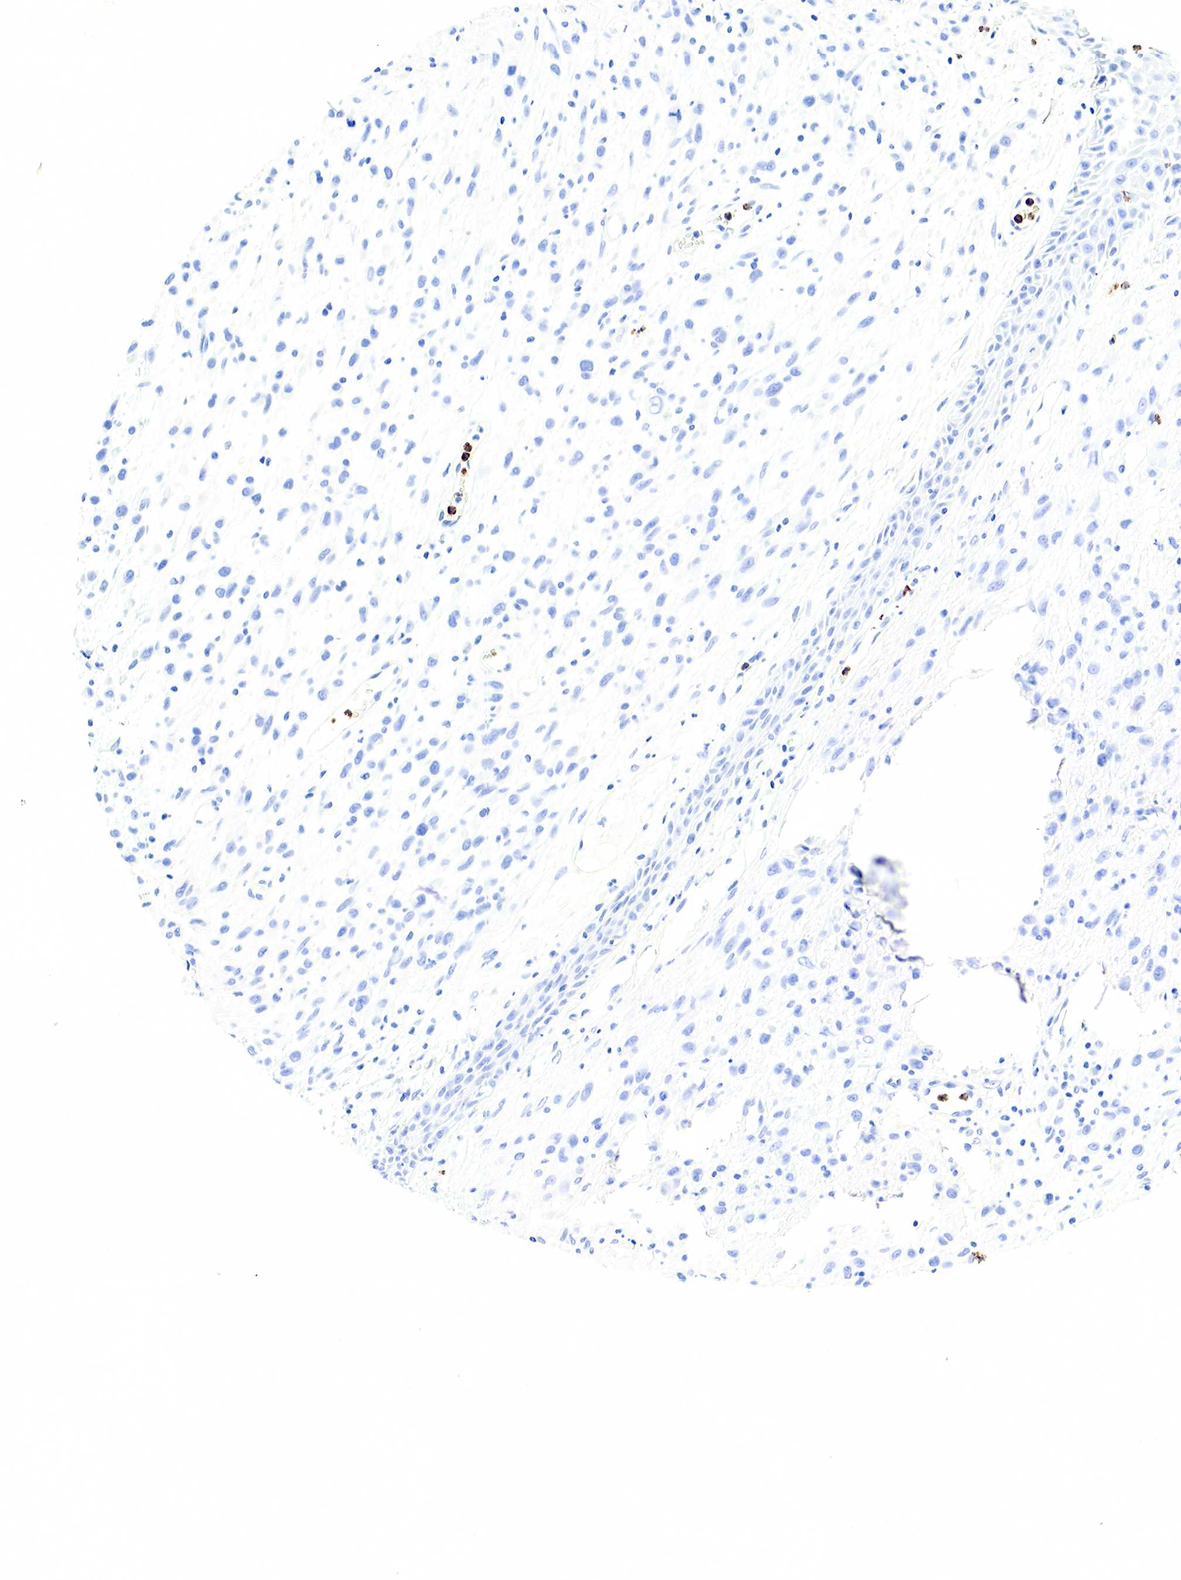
{"staining": {"intensity": "negative", "quantity": "none", "location": "none"}, "tissue": "melanoma", "cell_type": "Tumor cells", "image_type": "cancer", "snomed": [{"axis": "morphology", "description": "Malignant melanoma, NOS"}, {"axis": "topography", "description": "Skin"}], "caption": "IHC of human melanoma shows no staining in tumor cells. Nuclei are stained in blue.", "gene": "FUT4", "patient": {"sex": "male", "age": 51}}